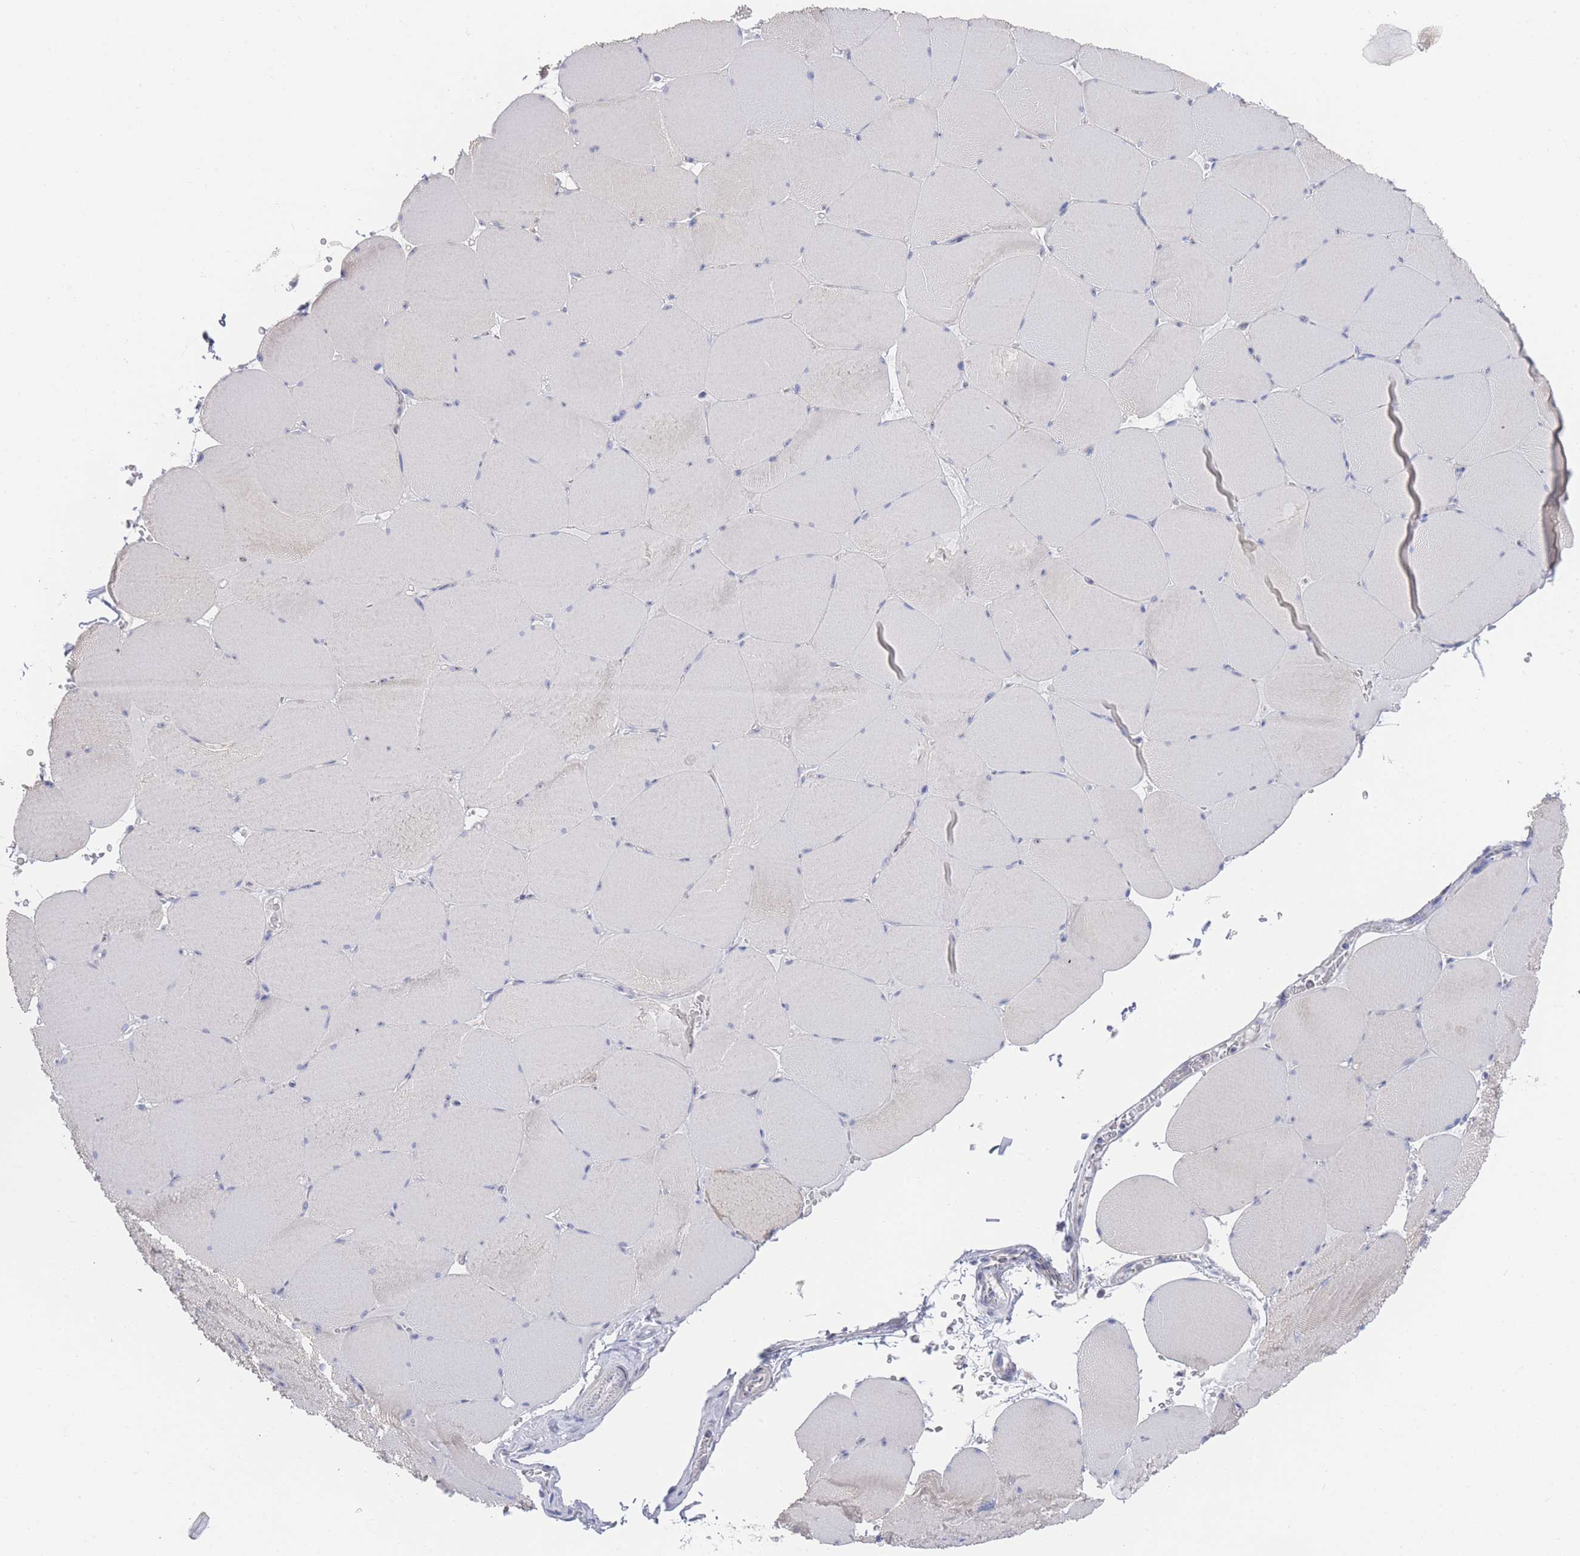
{"staining": {"intensity": "weak", "quantity": "<25%", "location": "cytoplasmic/membranous"}, "tissue": "skeletal muscle", "cell_type": "Myocytes", "image_type": "normal", "snomed": [{"axis": "morphology", "description": "Normal tissue, NOS"}, {"axis": "topography", "description": "Skeletal muscle"}, {"axis": "topography", "description": "Head-Neck"}], "caption": "Myocytes show no significant protein positivity in benign skeletal muscle. The staining was performed using DAB (3,3'-diaminobenzidine) to visualize the protein expression in brown, while the nuclei were stained in blue with hematoxylin (Magnification: 20x).", "gene": "ZNF142", "patient": {"sex": "male", "age": 66}}